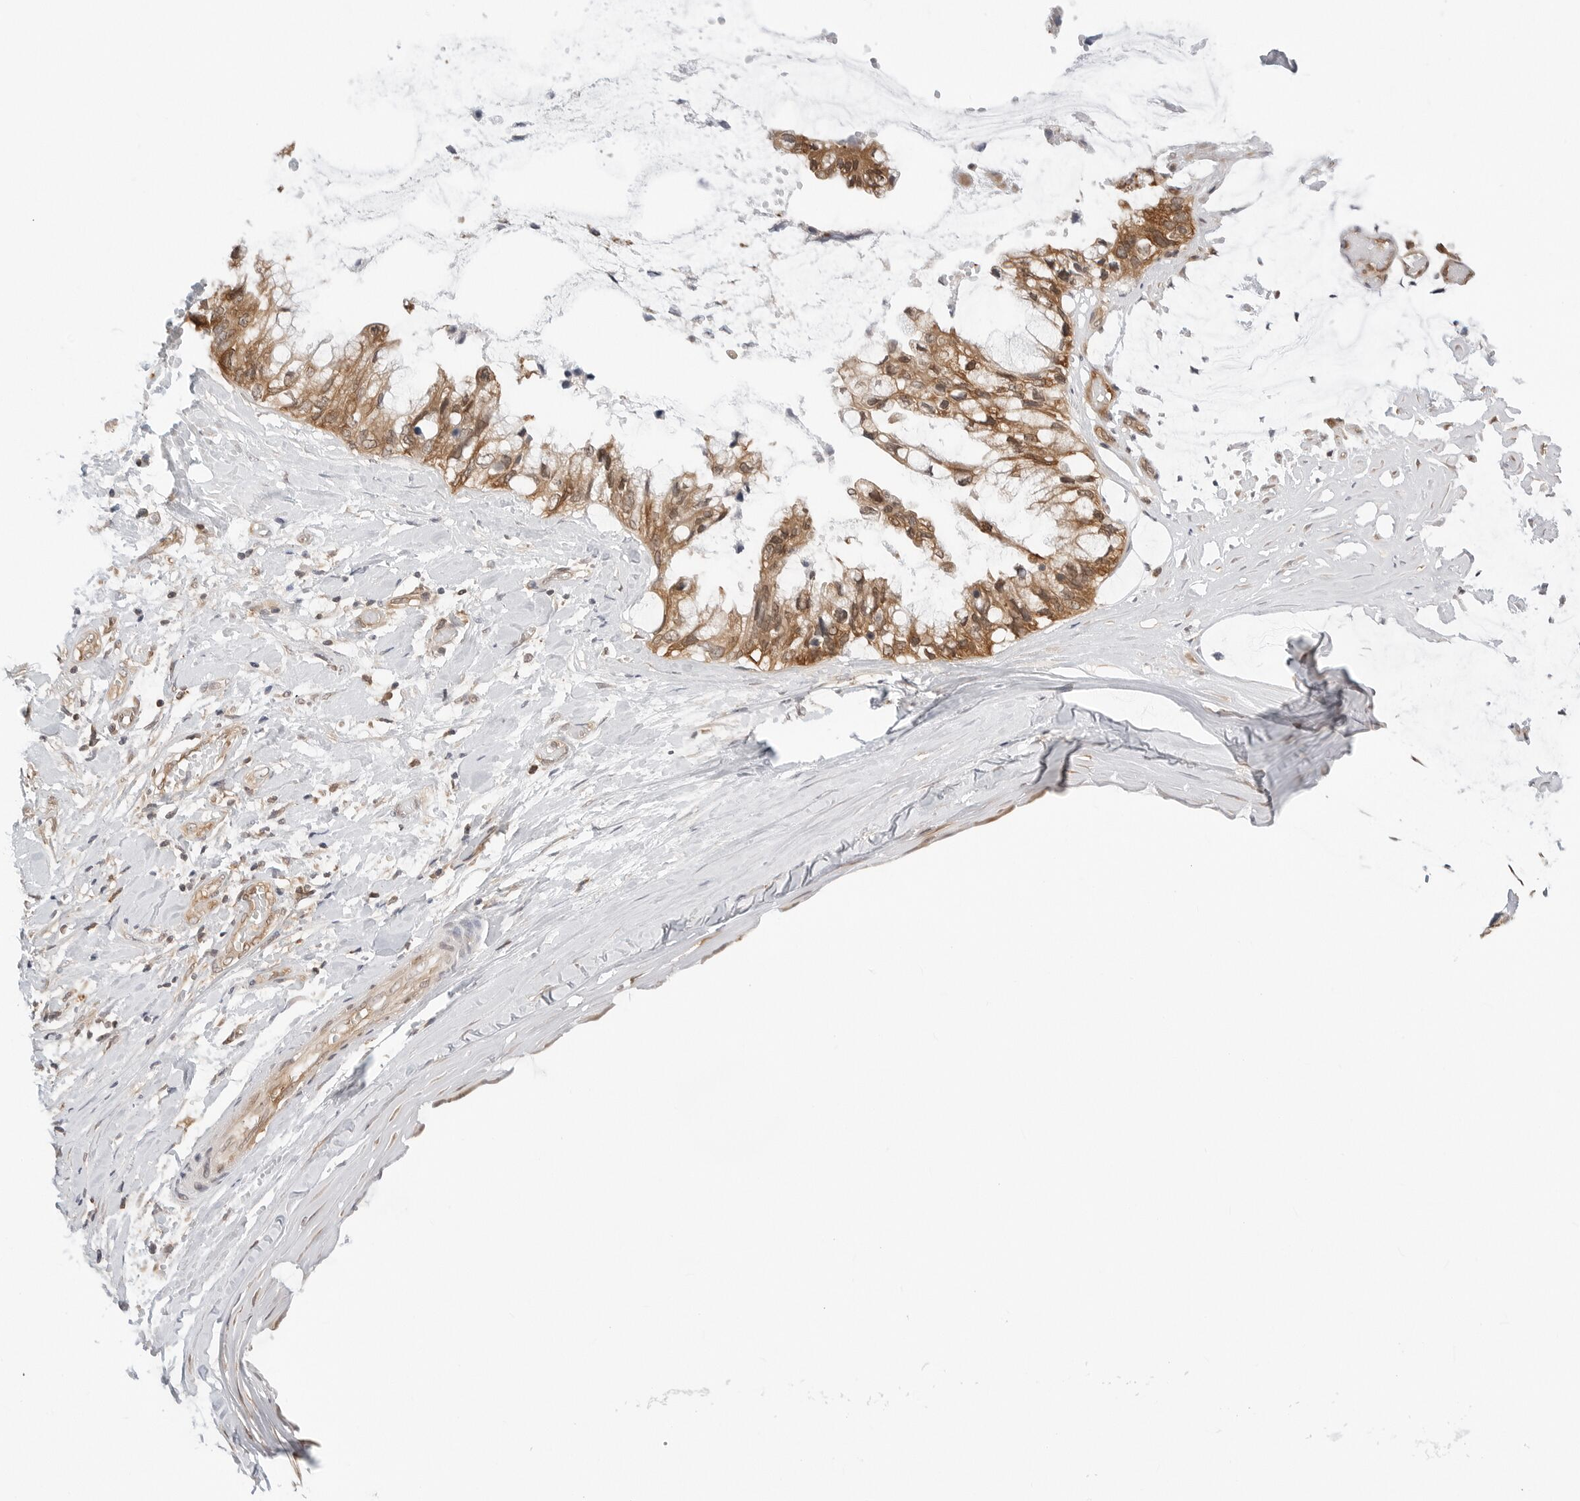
{"staining": {"intensity": "moderate", "quantity": ">75%", "location": "cytoplasmic/membranous,nuclear"}, "tissue": "ovarian cancer", "cell_type": "Tumor cells", "image_type": "cancer", "snomed": [{"axis": "morphology", "description": "Cystadenocarcinoma, mucinous, NOS"}, {"axis": "topography", "description": "Ovary"}], "caption": "IHC micrograph of neoplastic tissue: human ovarian mucinous cystadenocarcinoma stained using immunohistochemistry displays medium levels of moderate protein expression localized specifically in the cytoplasmic/membranous and nuclear of tumor cells, appearing as a cytoplasmic/membranous and nuclear brown color.", "gene": "NUDC", "patient": {"sex": "female", "age": 39}}